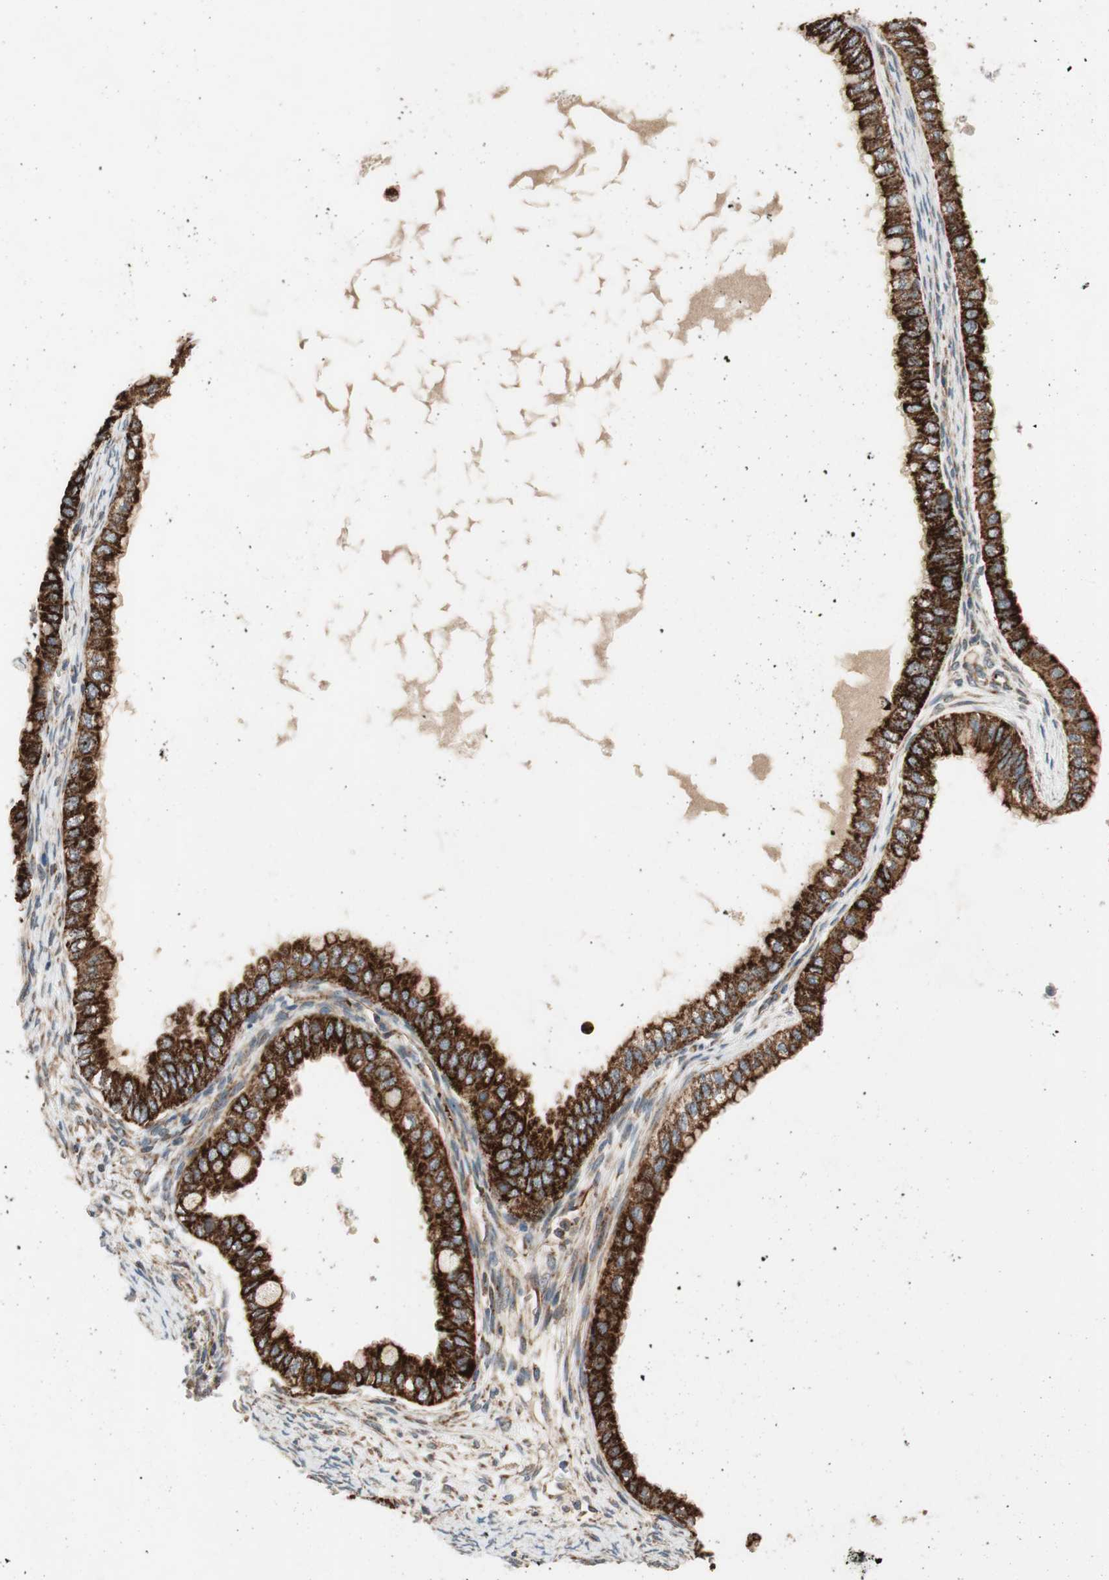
{"staining": {"intensity": "strong", "quantity": ">75%", "location": "cytoplasmic/membranous"}, "tissue": "ovarian cancer", "cell_type": "Tumor cells", "image_type": "cancer", "snomed": [{"axis": "morphology", "description": "Cystadenocarcinoma, mucinous, NOS"}, {"axis": "topography", "description": "Ovary"}], "caption": "Human ovarian cancer (mucinous cystadenocarcinoma) stained with a protein marker shows strong staining in tumor cells.", "gene": "AKAP1", "patient": {"sex": "female", "age": 80}}